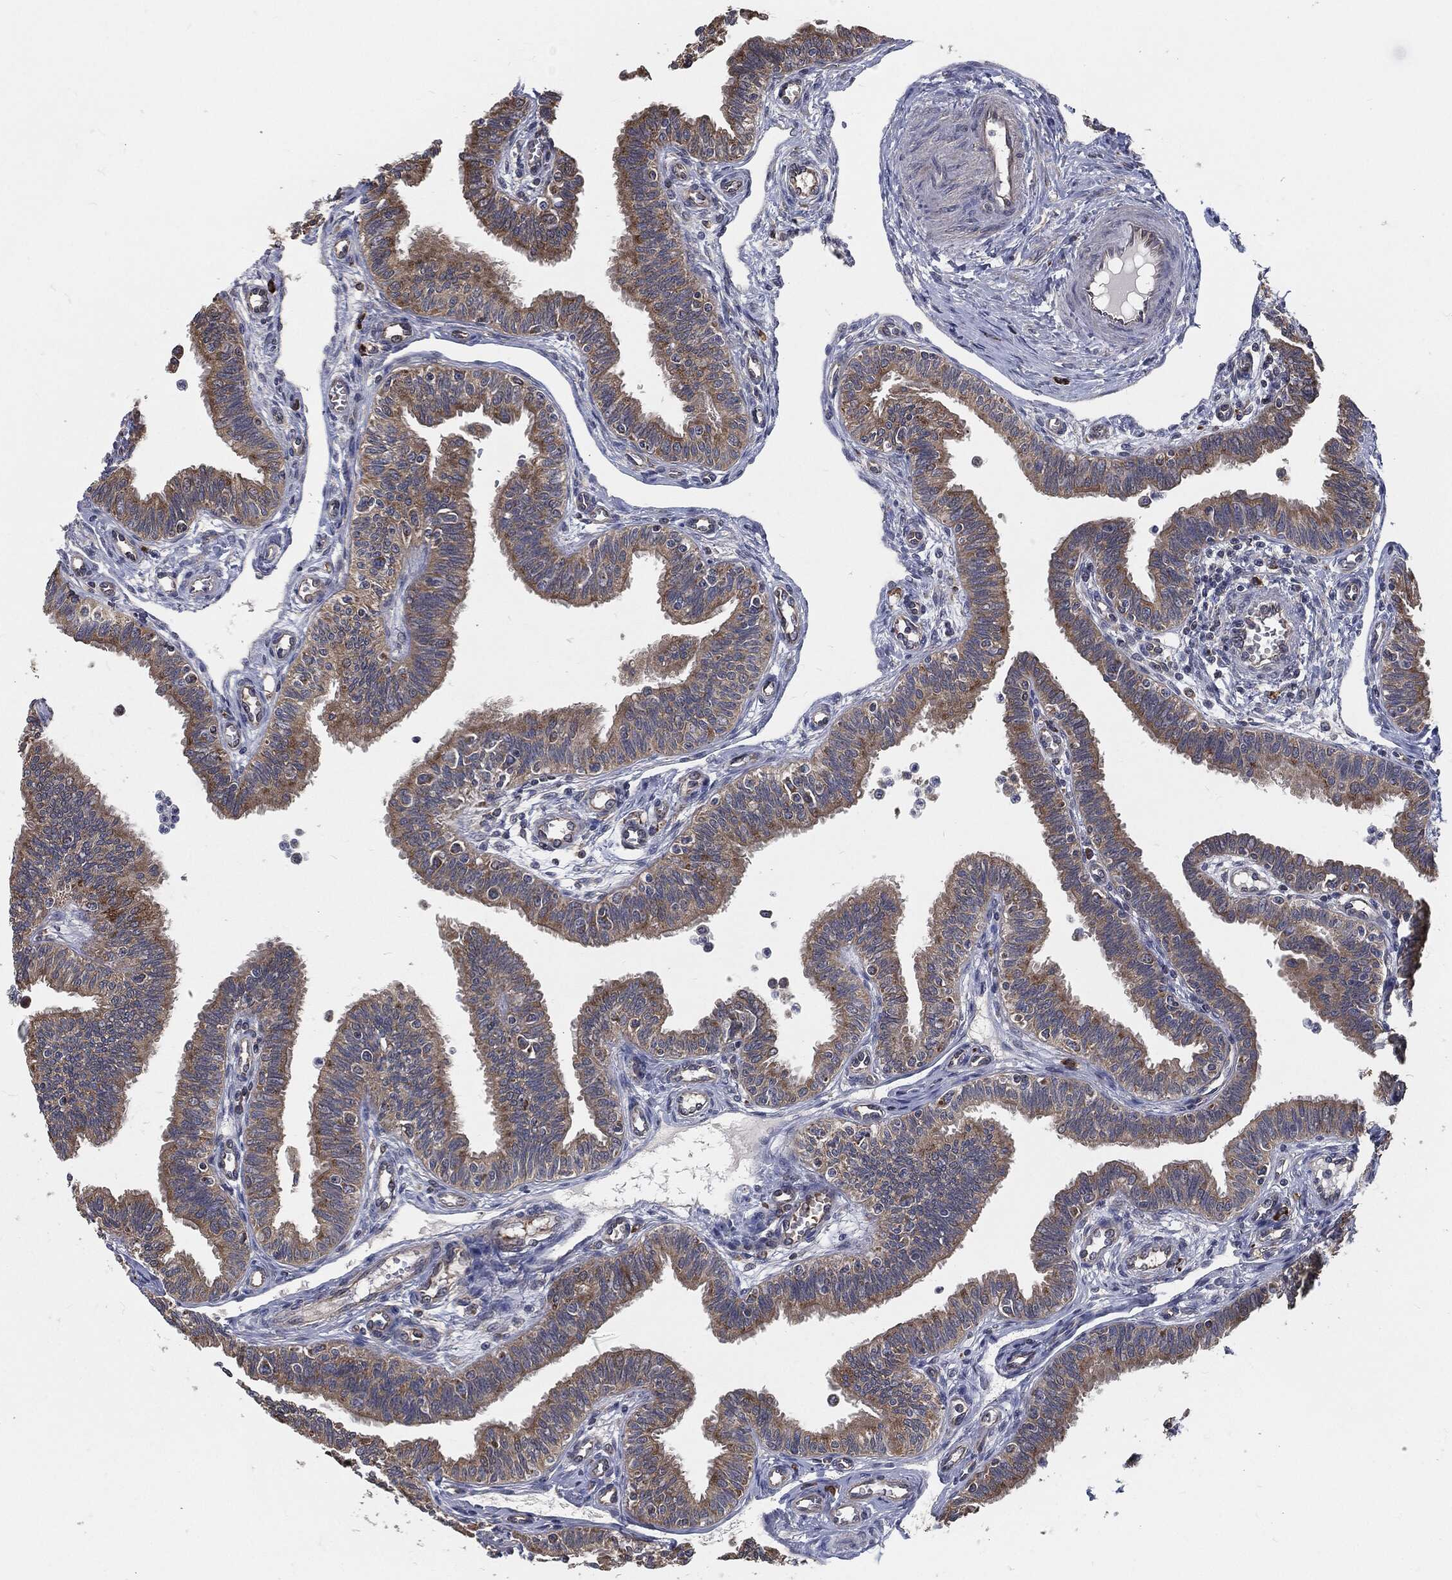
{"staining": {"intensity": "moderate", "quantity": ">75%", "location": "cytoplasmic/membranous"}, "tissue": "fallopian tube", "cell_type": "Glandular cells", "image_type": "normal", "snomed": [{"axis": "morphology", "description": "Normal tissue, NOS"}, {"axis": "topography", "description": "Fallopian tube"}], "caption": "DAB immunohistochemical staining of unremarkable human fallopian tube demonstrates moderate cytoplasmic/membranous protein positivity in about >75% of glandular cells. Immunohistochemistry stains the protein of interest in brown and the nuclei are stained blue.", "gene": "PRDX4", "patient": {"sex": "female", "age": 36}}